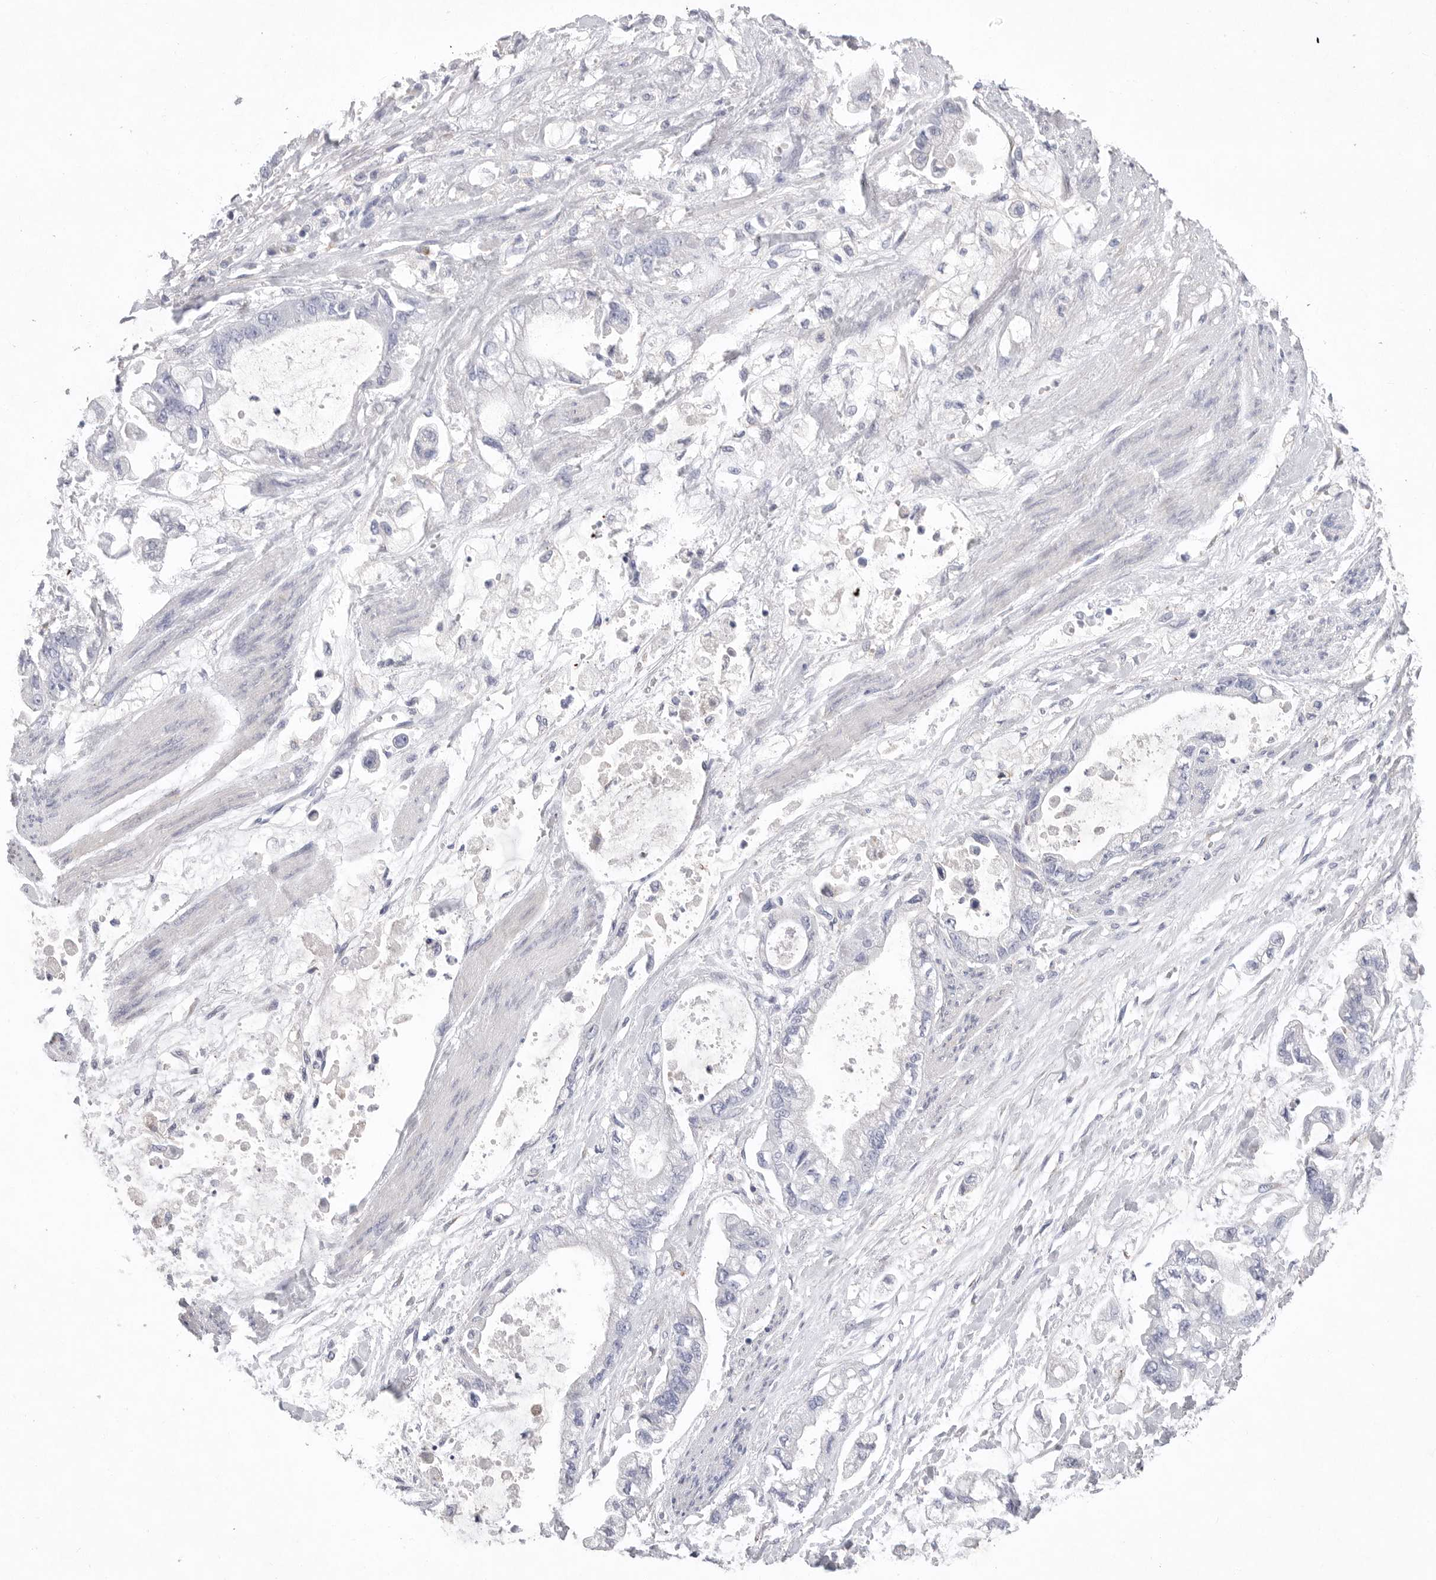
{"staining": {"intensity": "negative", "quantity": "none", "location": "none"}, "tissue": "stomach cancer", "cell_type": "Tumor cells", "image_type": "cancer", "snomed": [{"axis": "morphology", "description": "Normal tissue, NOS"}, {"axis": "morphology", "description": "Adenocarcinoma, NOS"}, {"axis": "topography", "description": "Stomach"}], "caption": "Immunohistochemical staining of human stomach cancer (adenocarcinoma) displays no significant staining in tumor cells.", "gene": "CAMK2B", "patient": {"sex": "male", "age": 62}}